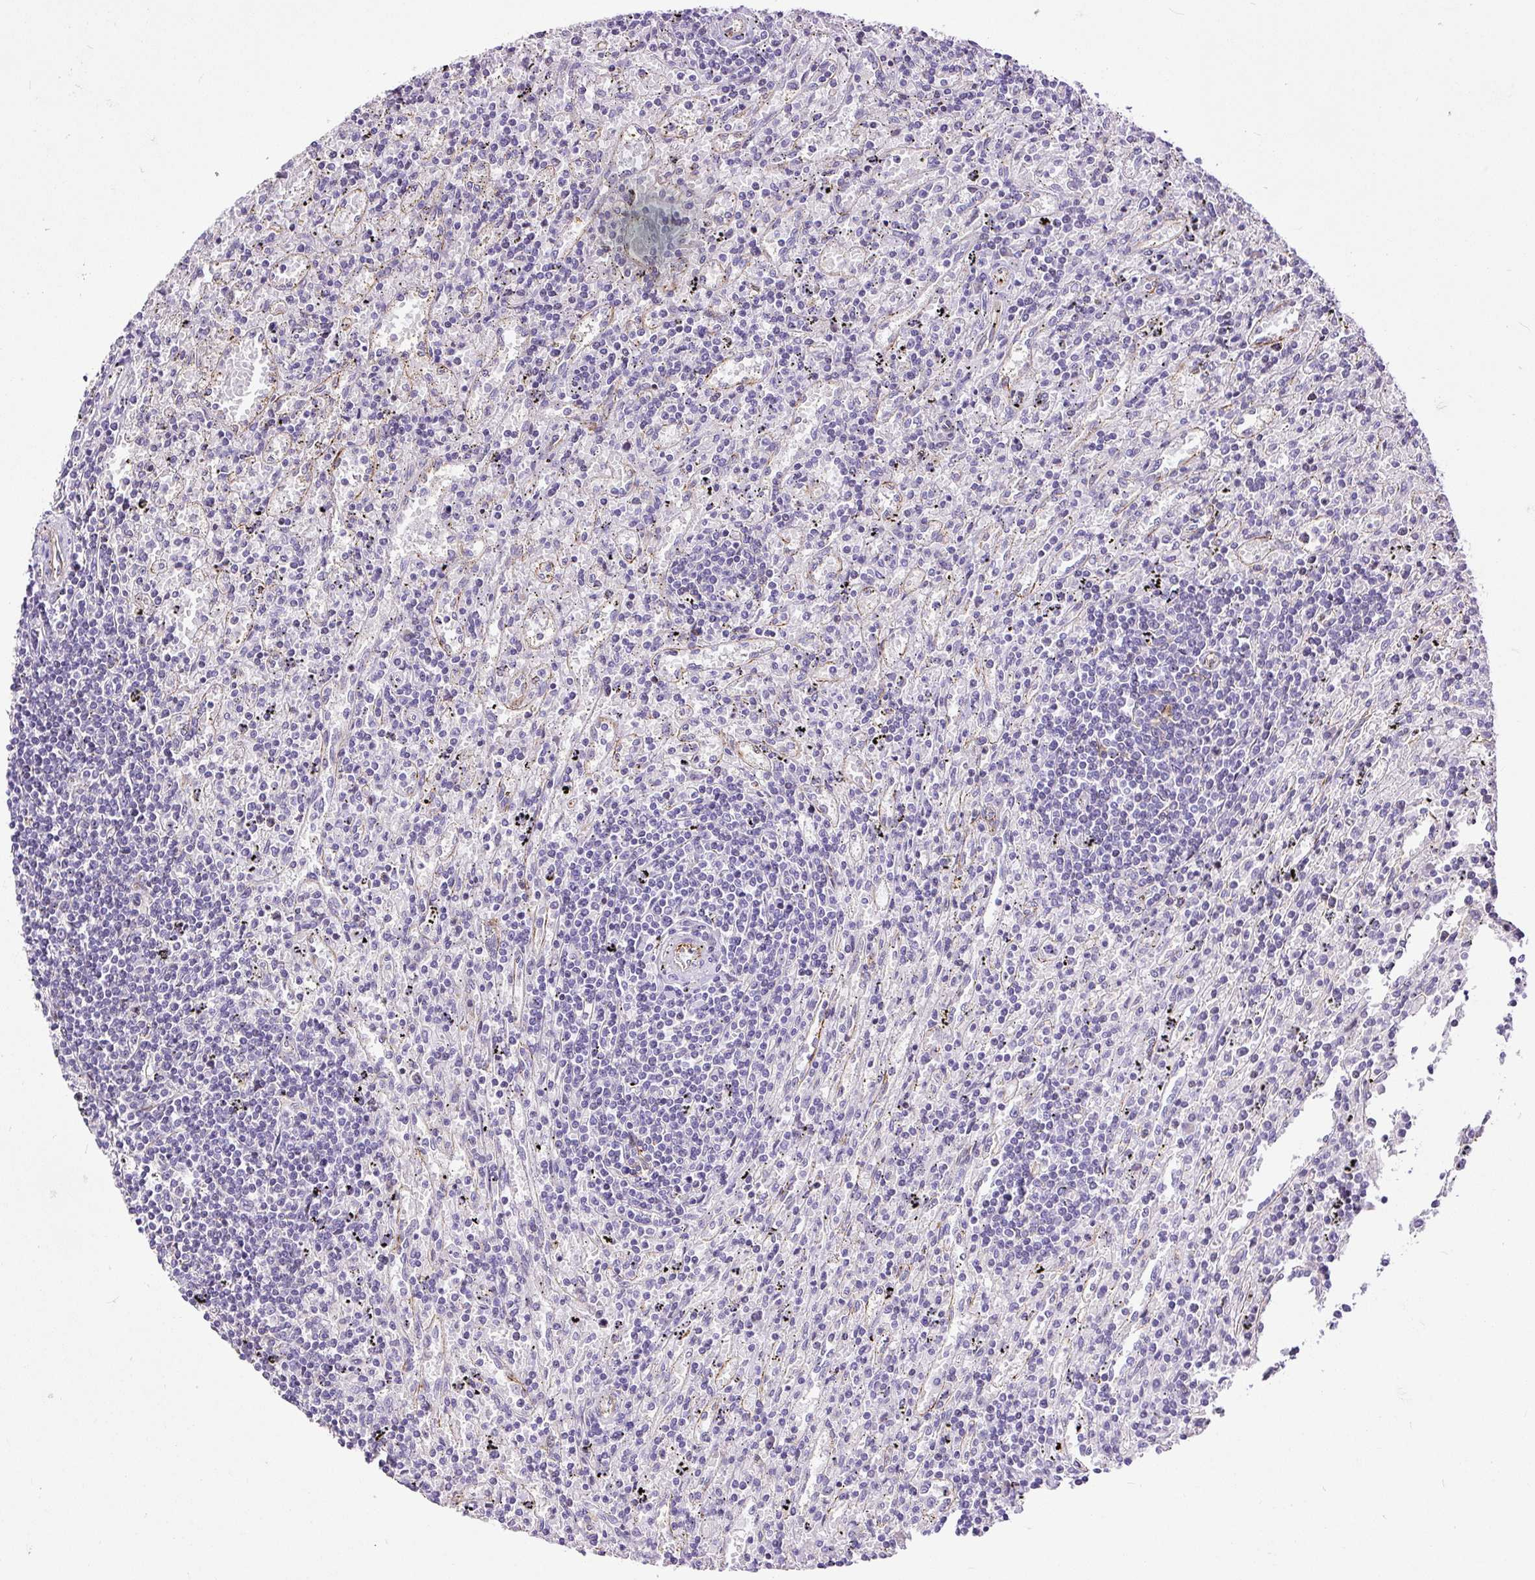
{"staining": {"intensity": "negative", "quantity": "none", "location": "none"}, "tissue": "lymphoma", "cell_type": "Tumor cells", "image_type": "cancer", "snomed": [{"axis": "morphology", "description": "Malignant lymphoma, non-Hodgkin's type, Low grade"}, {"axis": "topography", "description": "Spleen"}], "caption": "Immunohistochemistry (IHC) of human lymphoma demonstrates no expression in tumor cells.", "gene": "MAGEB16", "patient": {"sex": "male", "age": 76}}